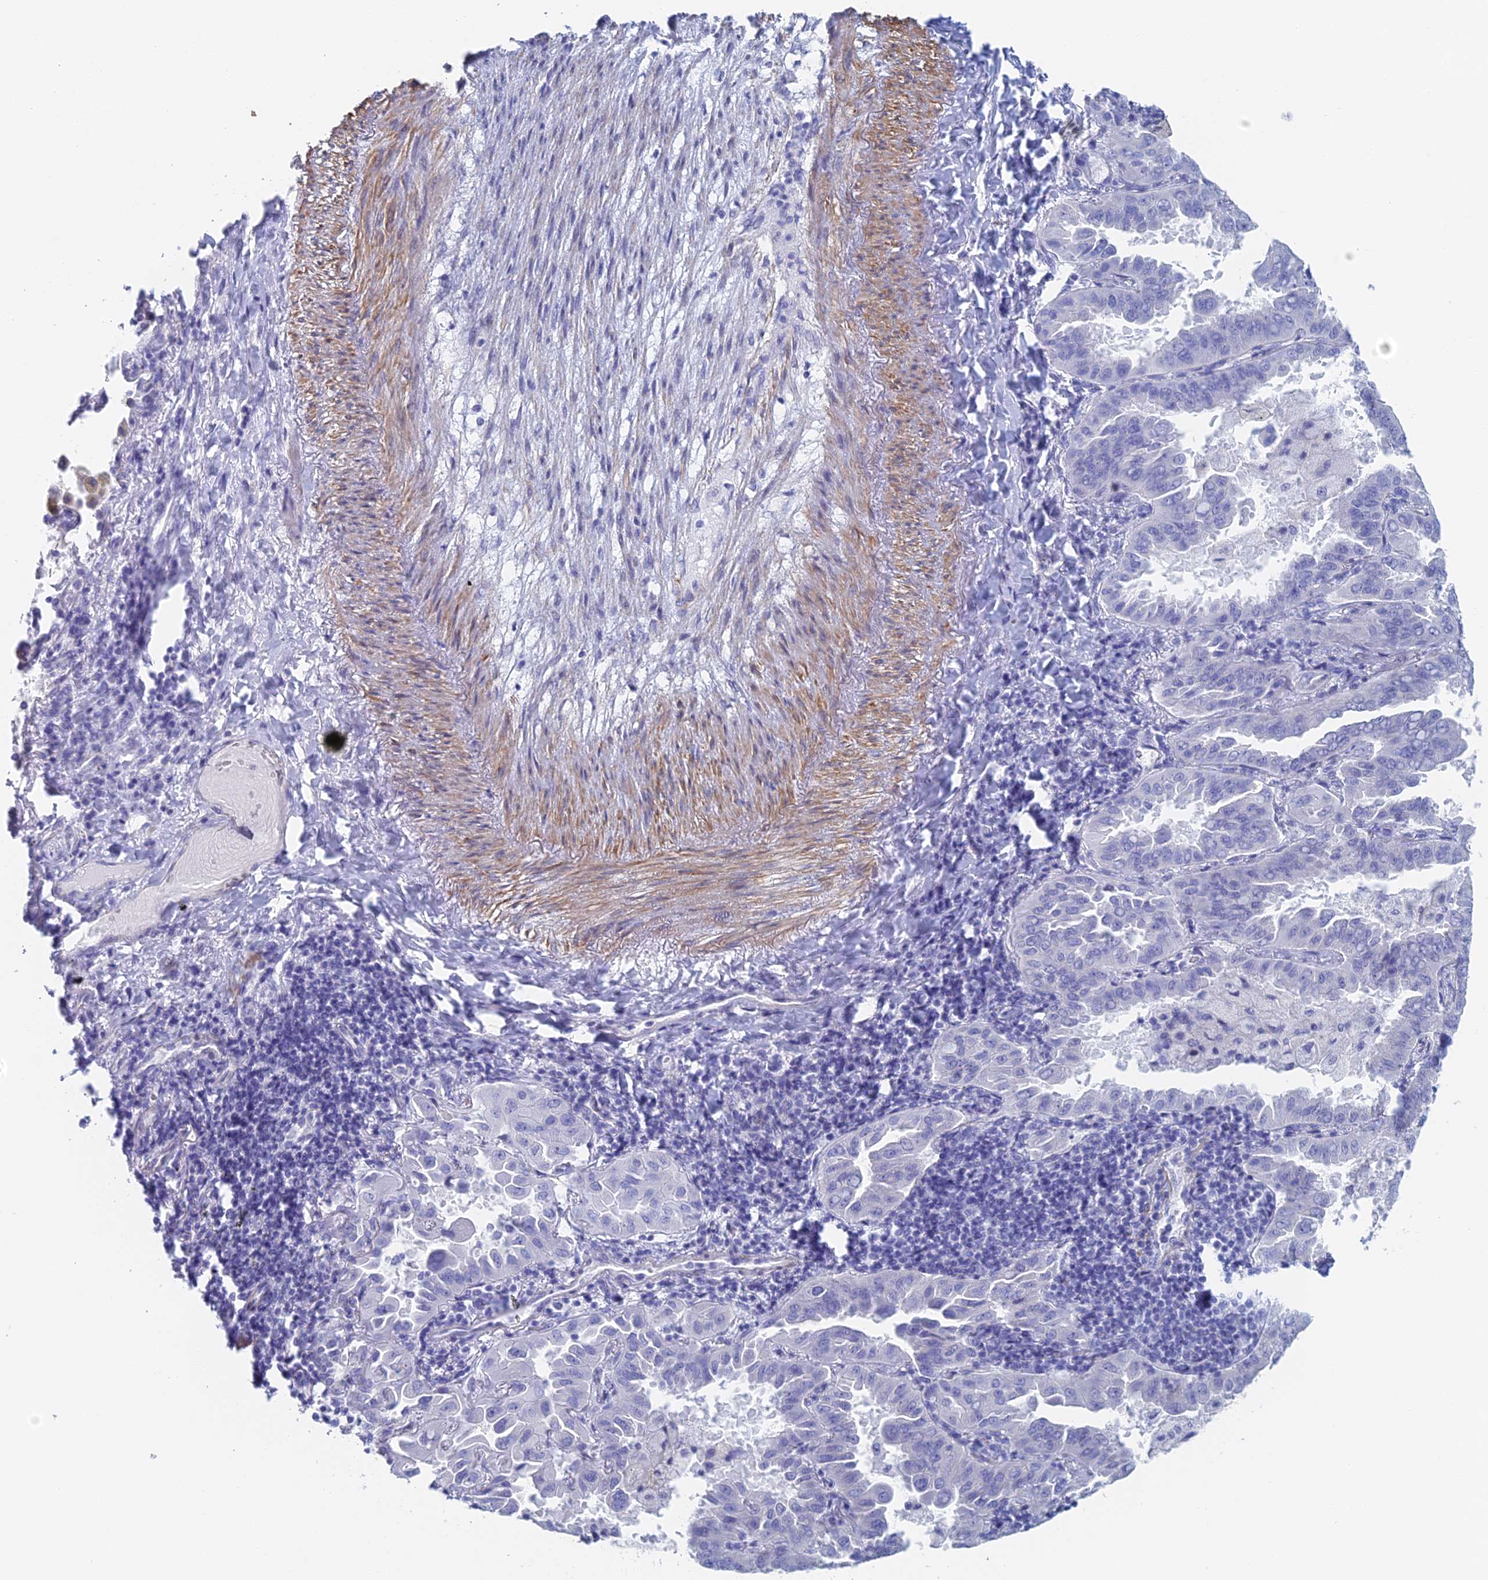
{"staining": {"intensity": "negative", "quantity": "none", "location": "none"}, "tissue": "lung cancer", "cell_type": "Tumor cells", "image_type": "cancer", "snomed": [{"axis": "morphology", "description": "Adenocarcinoma, NOS"}, {"axis": "topography", "description": "Lung"}], "caption": "Protein analysis of adenocarcinoma (lung) displays no significant positivity in tumor cells.", "gene": "KCNK18", "patient": {"sex": "male", "age": 64}}